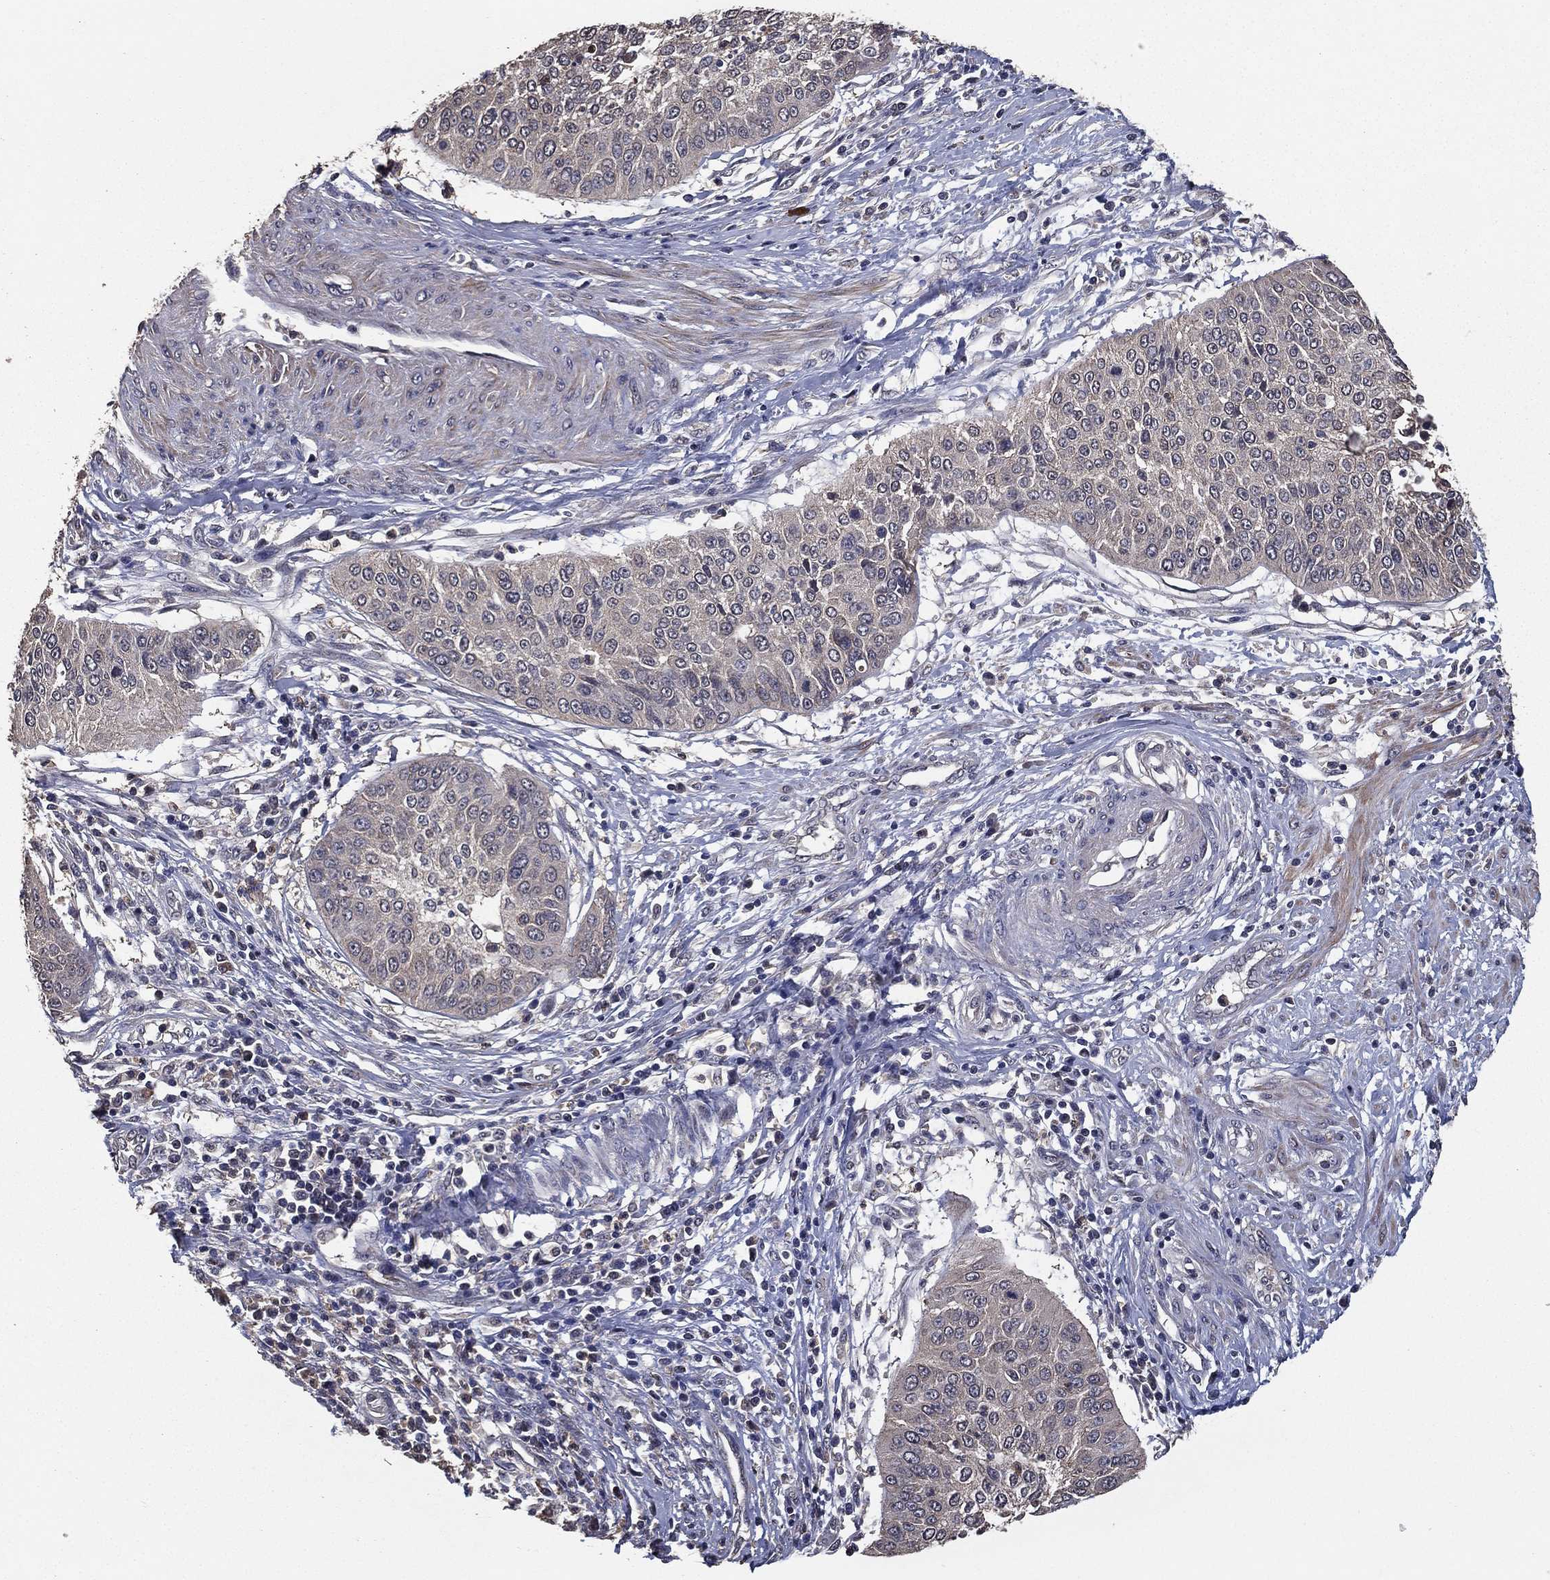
{"staining": {"intensity": "negative", "quantity": "none", "location": "none"}, "tissue": "cervical cancer", "cell_type": "Tumor cells", "image_type": "cancer", "snomed": [{"axis": "morphology", "description": "Normal tissue, NOS"}, {"axis": "morphology", "description": "Squamous cell carcinoma, NOS"}, {"axis": "topography", "description": "Cervix"}], "caption": "This is a image of immunohistochemistry staining of squamous cell carcinoma (cervical), which shows no positivity in tumor cells.", "gene": "PCNT", "patient": {"sex": "female", "age": 39}}